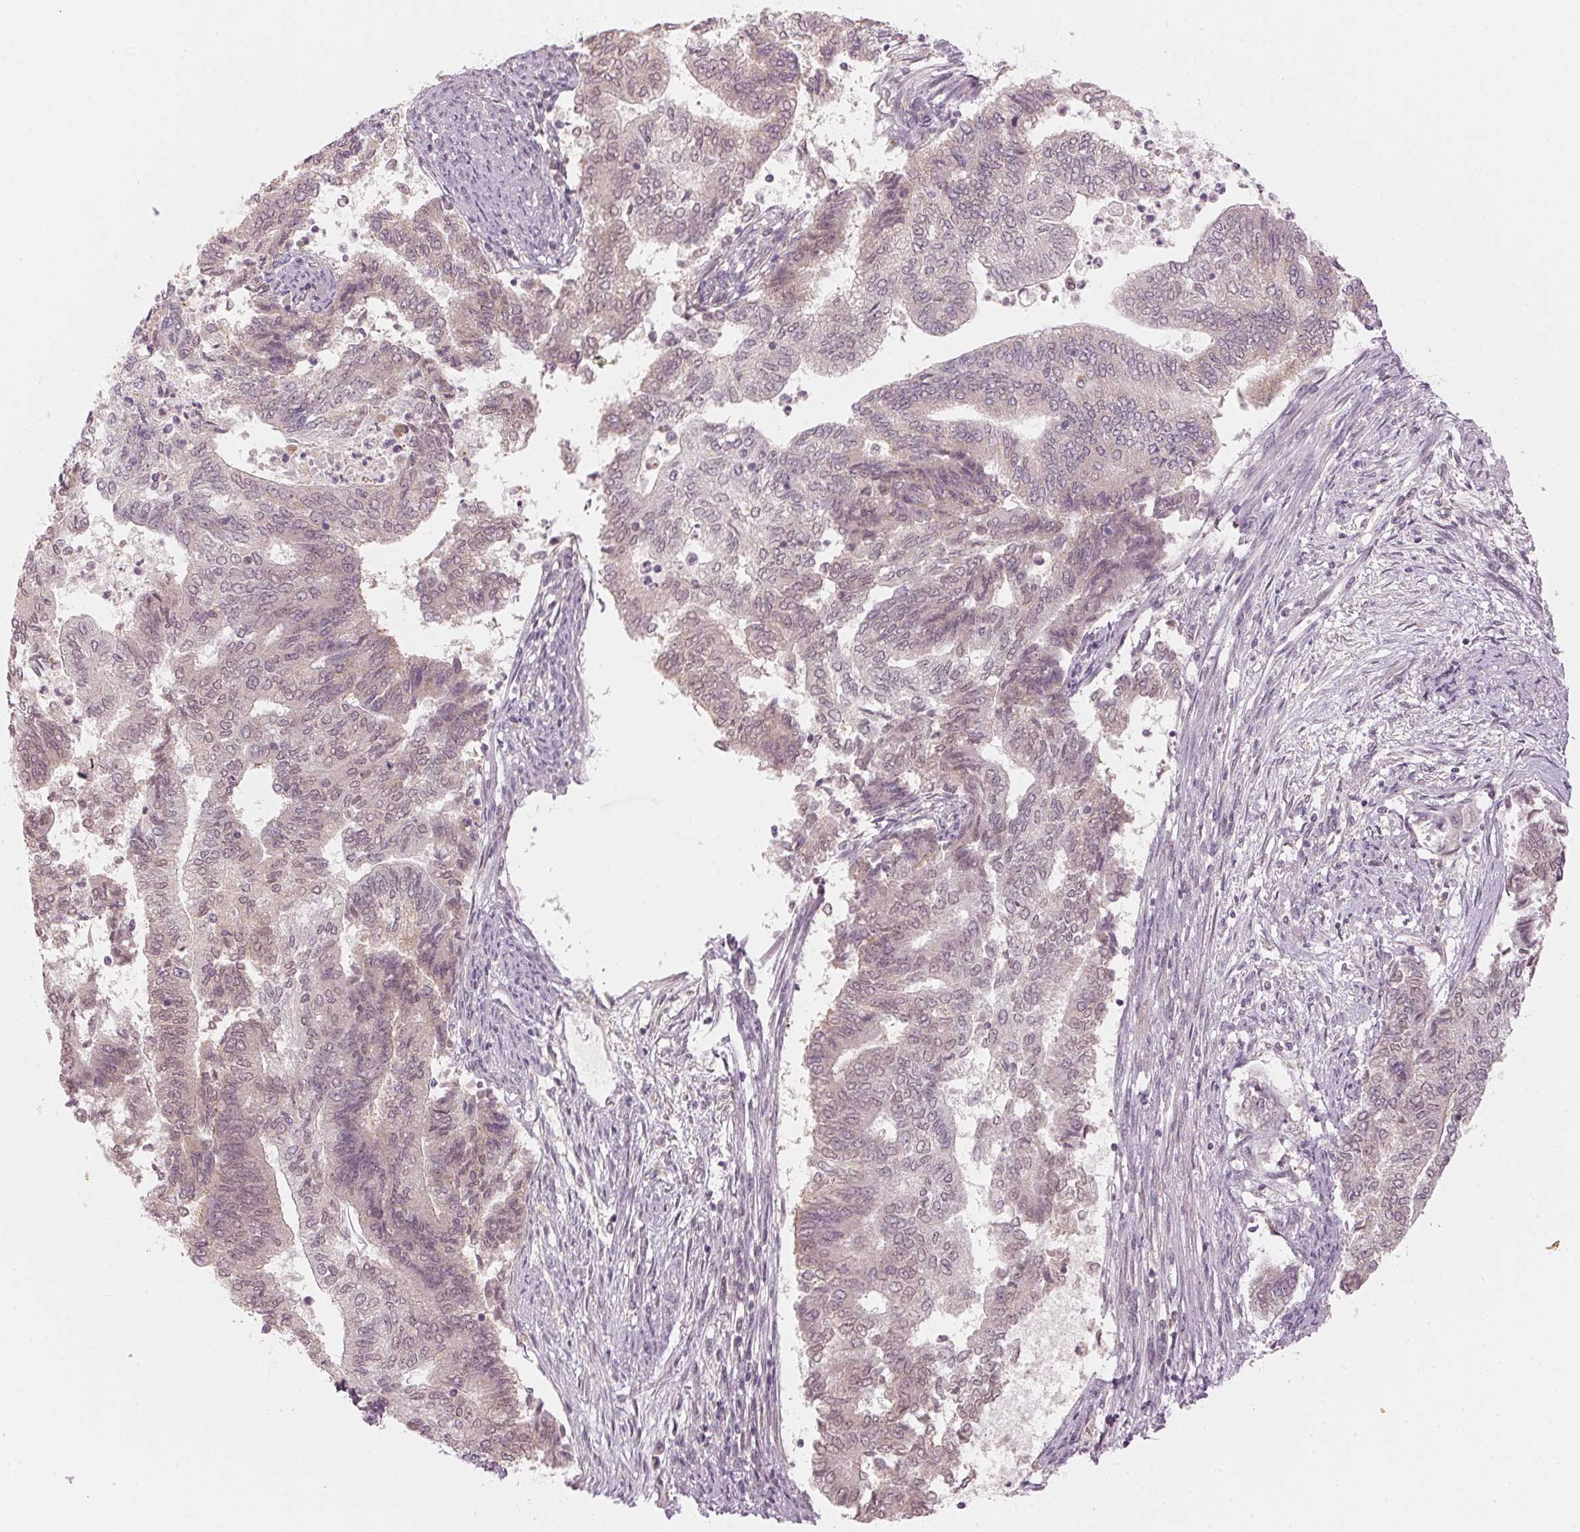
{"staining": {"intensity": "weak", "quantity": "25%-75%", "location": "cytoplasmic/membranous,nuclear"}, "tissue": "endometrial cancer", "cell_type": "Tumor cells", "image_type": "cancer", "snomed": [{"axis": "morphology", "description": "Adenocarcinoma, NOS"}, {"axis": "topography", "description": "Endometrium"}], "caption": "This is a histology image of immunohistochemistry staining of endometrial adenocarcinoma, which shows weak expression in the cytoplasmic/membranous and nuclear of tumor cells.", "gene": "KPRP", "patient": {"sex": "female", "age": 65}}